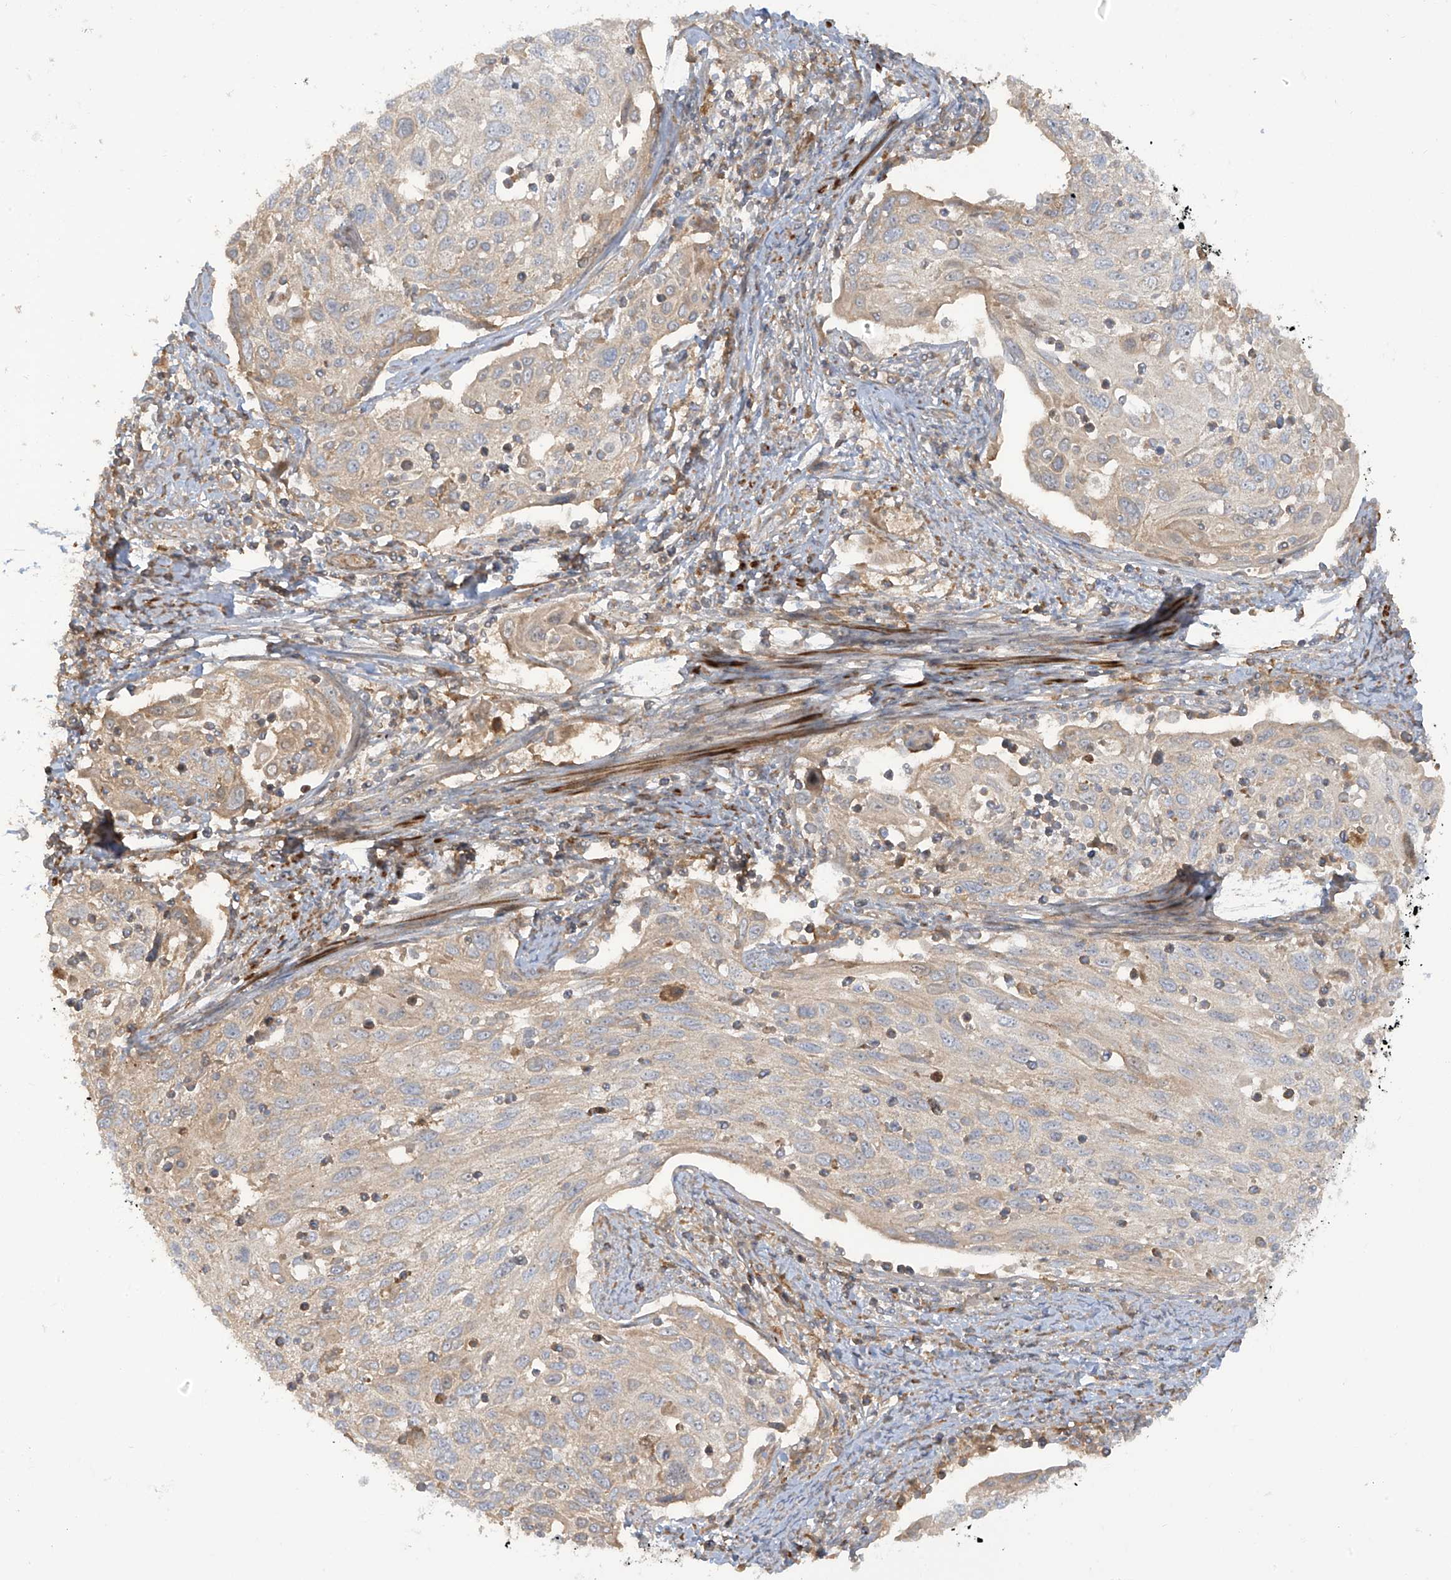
{"staining": {"intensity": "negative", "quantity": "none", "location": "none"}, "tissue": "cervical cancer", "cell_type": "Tumor cells", "image_type": "cancer", "snomed": [{"axis": "morphology", "description": "Squamous cell carcinoma, NOS"}, {"axis": "topography", "description": "Cervix"}], "caption": "High magnification brightfield microscopy of squamous cell carcinoma (cervical) stained with DAB (brown) and counterstained with hematoxylin (blue): tumor cells show no significant expression.", "gene": "ENTR1", "patient": {"sex": "female", "age": 70}}